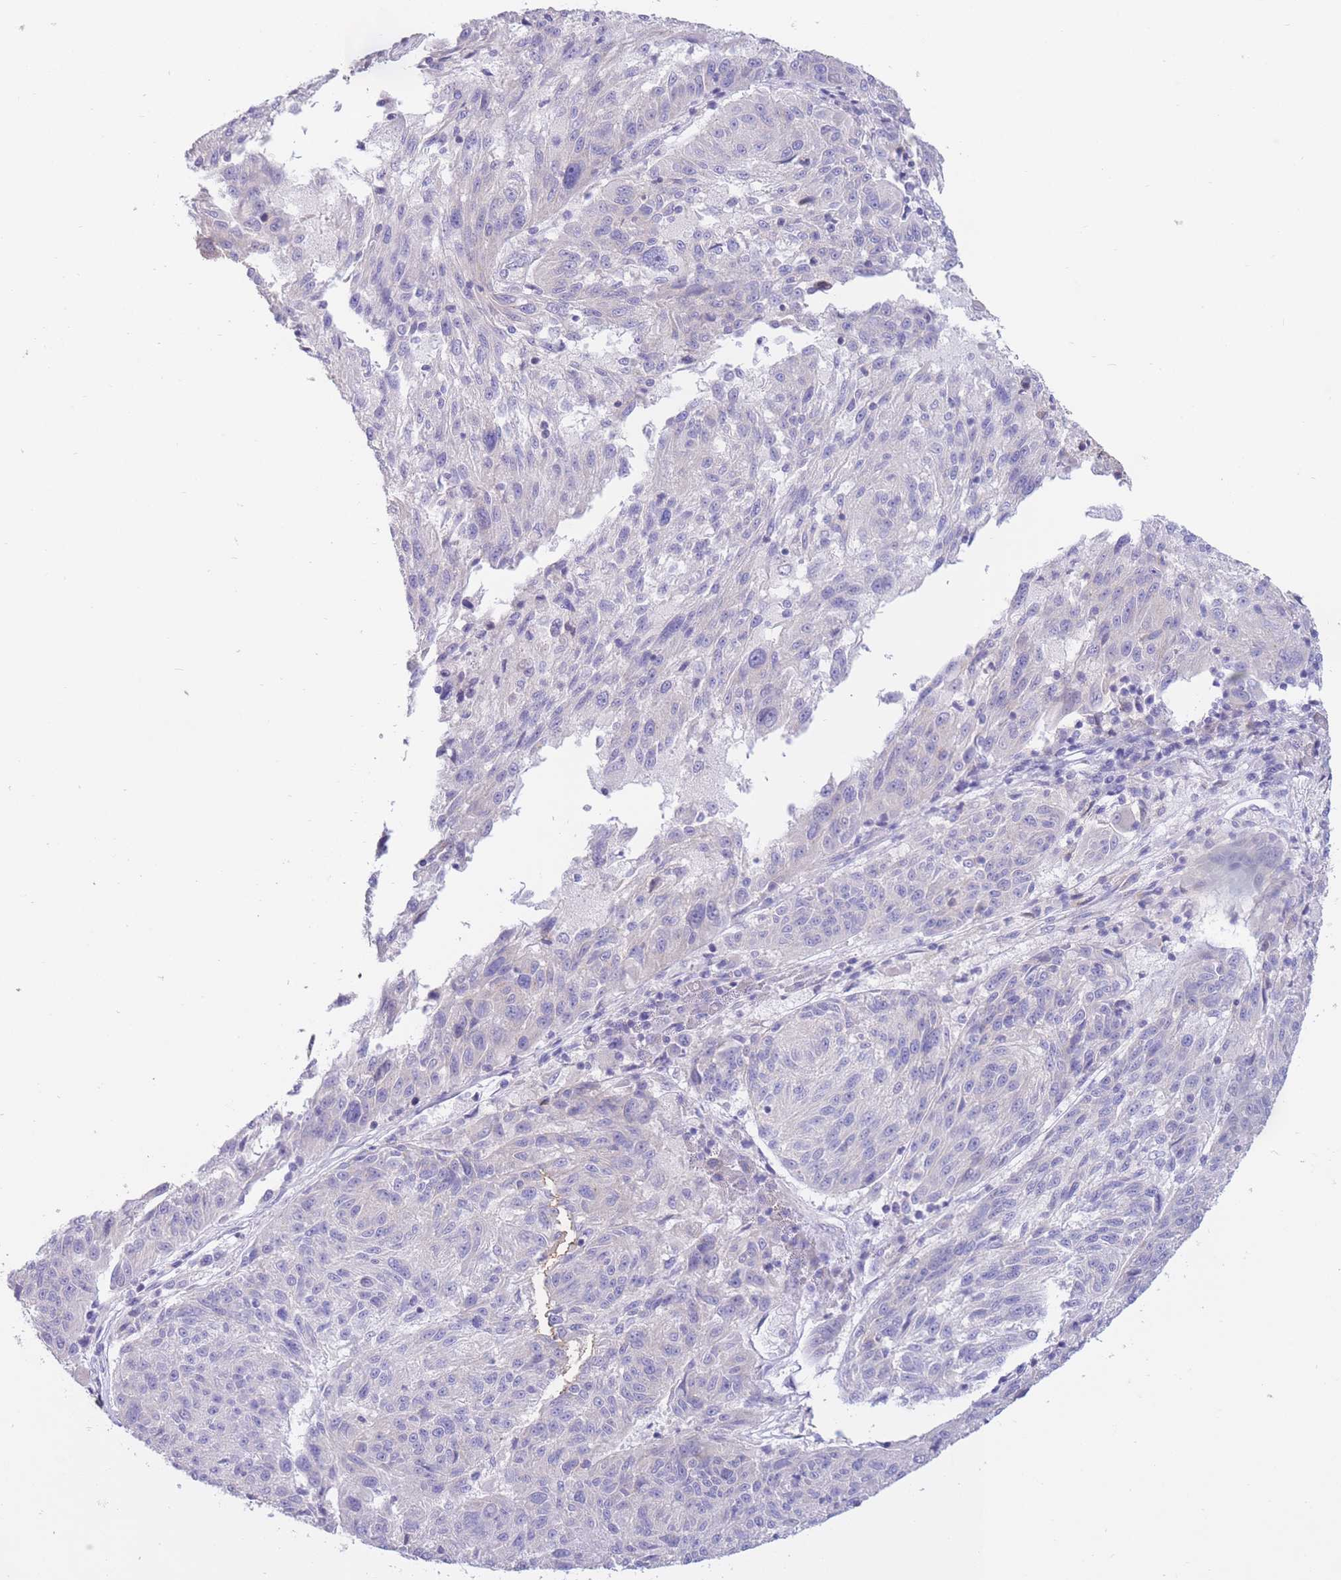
{"staining": {"intensity": "negative", "quantity": "none", "location": "none"}, "tissue": "melanoma", "cell_type": "Tumor cells", "image_type": "cancer", "snomed": [{"axis": "morphology", "description": "Malignant melanoma, NOS"}, {"axis": "topography", "description": "Skin"}], "caption": "Immunohistochemical staining of malignant melanoma exhibits no significant positivity in tumor cells.", "gene": "ALS2CL", "patient": {"sex": "male", "age": 53}}